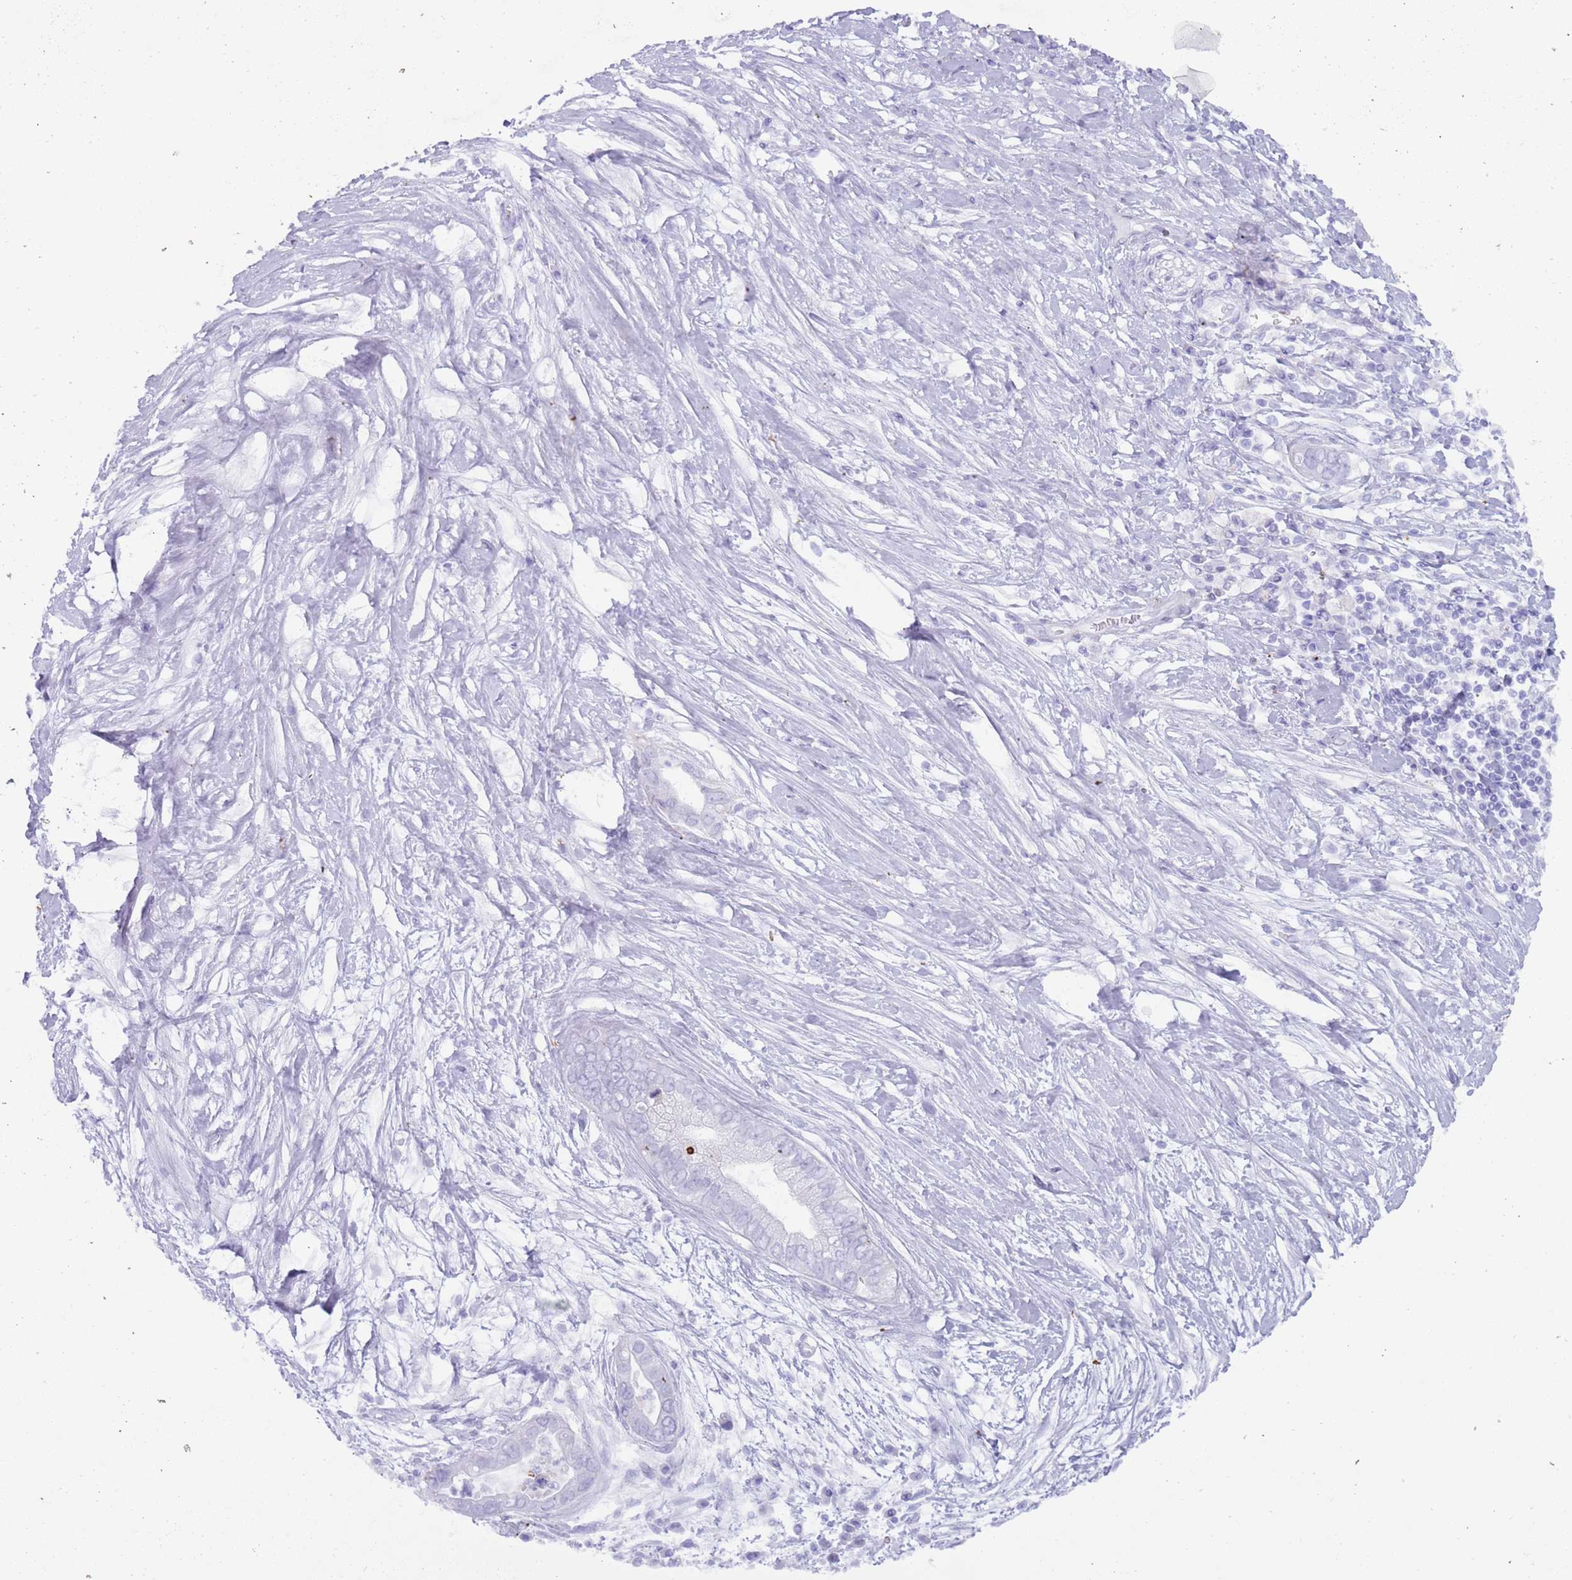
{"staining": {"intensity": "negative", "quantity": "none", "location": "none"}, "tissue": "pancreatic cancer", "cell_type": "Tumor cells", "image_type": "cancer", "snomed": [{"axis": "morphology", "description": "Adenocarcinoma, NOS"}, {"axis": "topography", "description": "Pancreas"}], "caption": "This is an immunohistochemistry (IHC) micrograph of pancreatic cancer (adenocarcinoma). There is no staining in tumor cells.", "gene": "HDAC8", "patient": {"sex": "male", "age": 75}}